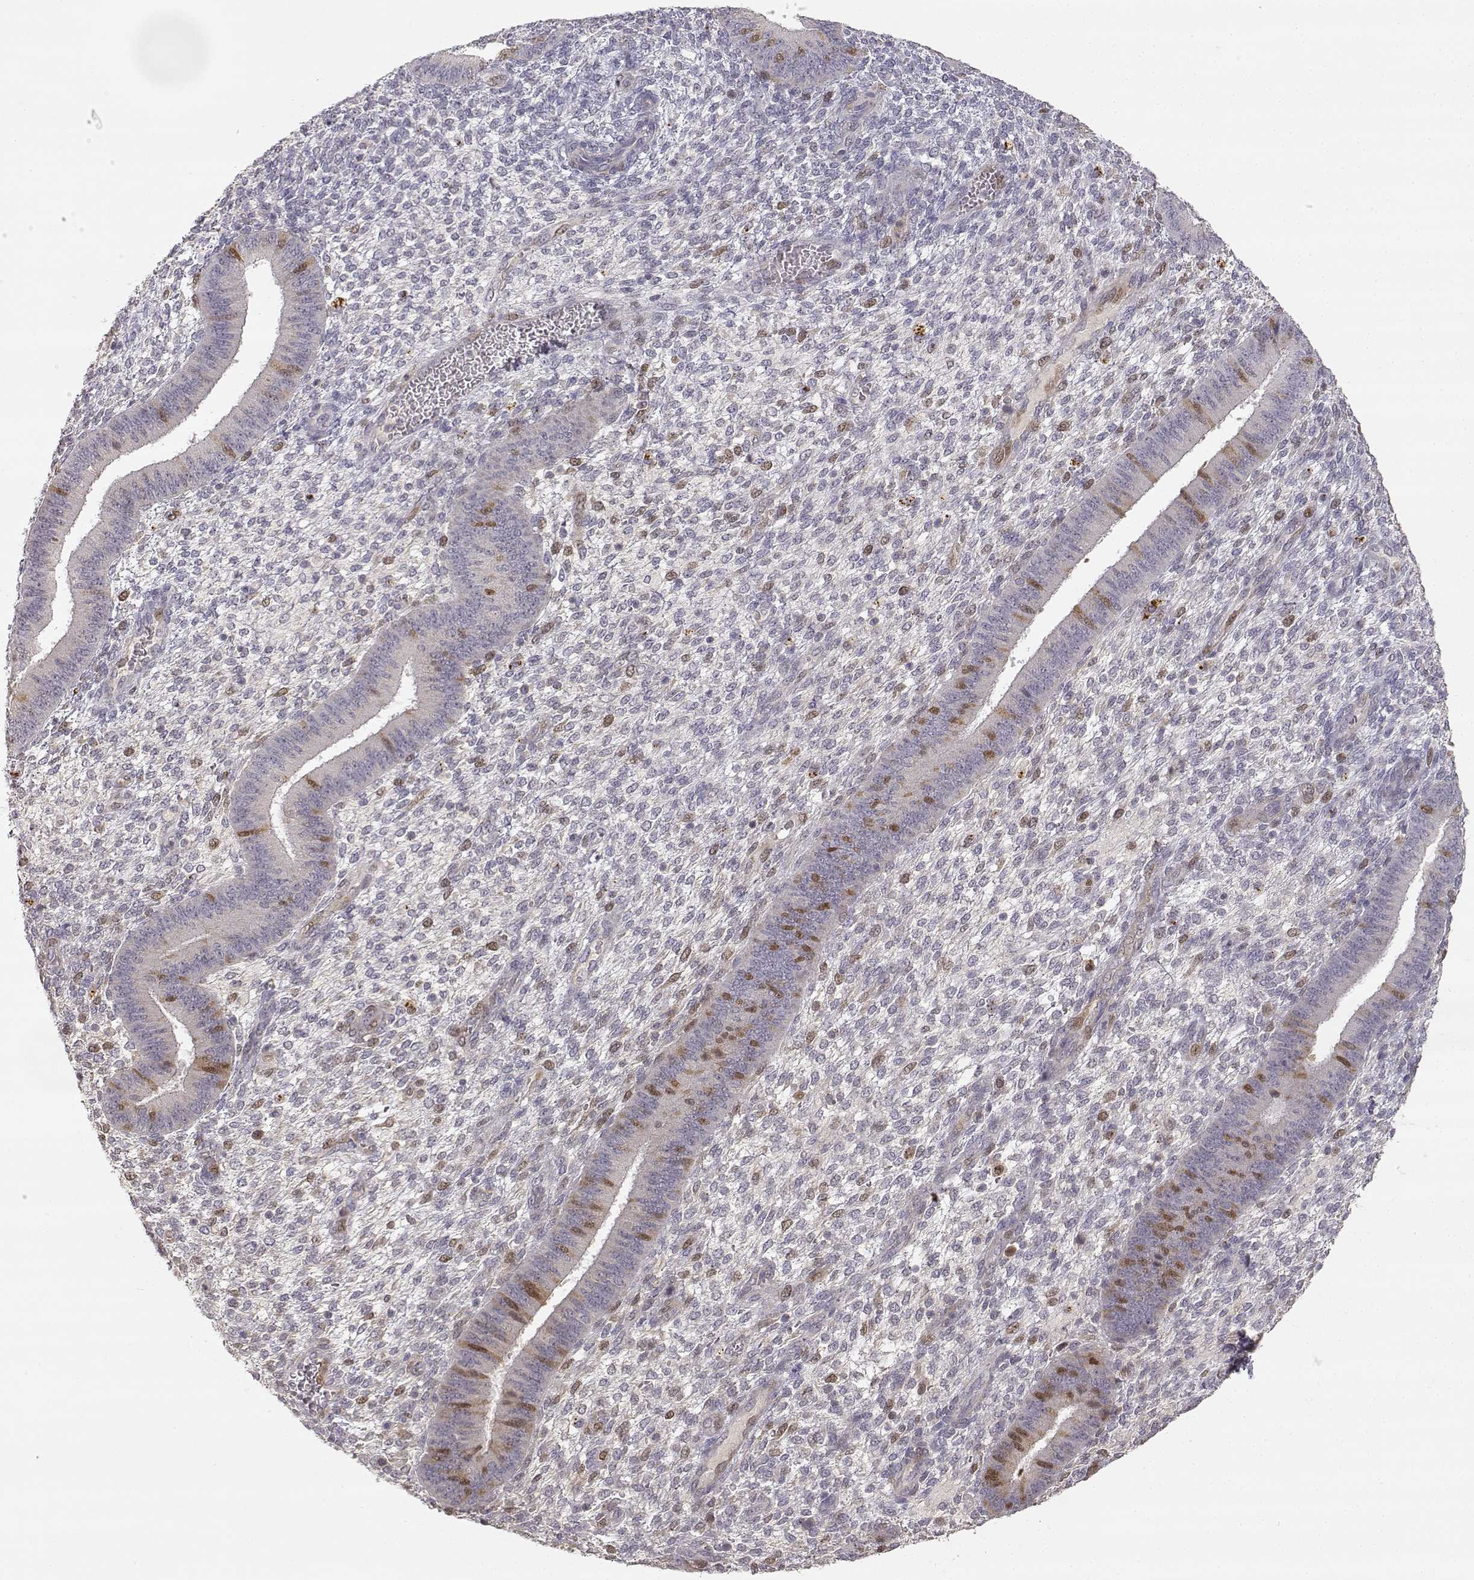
{"staining": {"intensity": "moderate", "quantity": "<25%", "location": "nuclear"}, "tissue": "endometrium", "cell_type": "Cells in endometrial stroma", "image_type": "normal", "snomed": [{"axis": "morphology", "description": "Normal tissue, NOS"}, {"axis": "topography", "description": "Endometrium"}], "caption": "Cells in endometrial stroma demonstrate low levels of moderate nuclear staining in approximately <25% of cells in benign human endometrium.", "gene": "RAD51", "patient": {"sex": "female", "age": 39}}